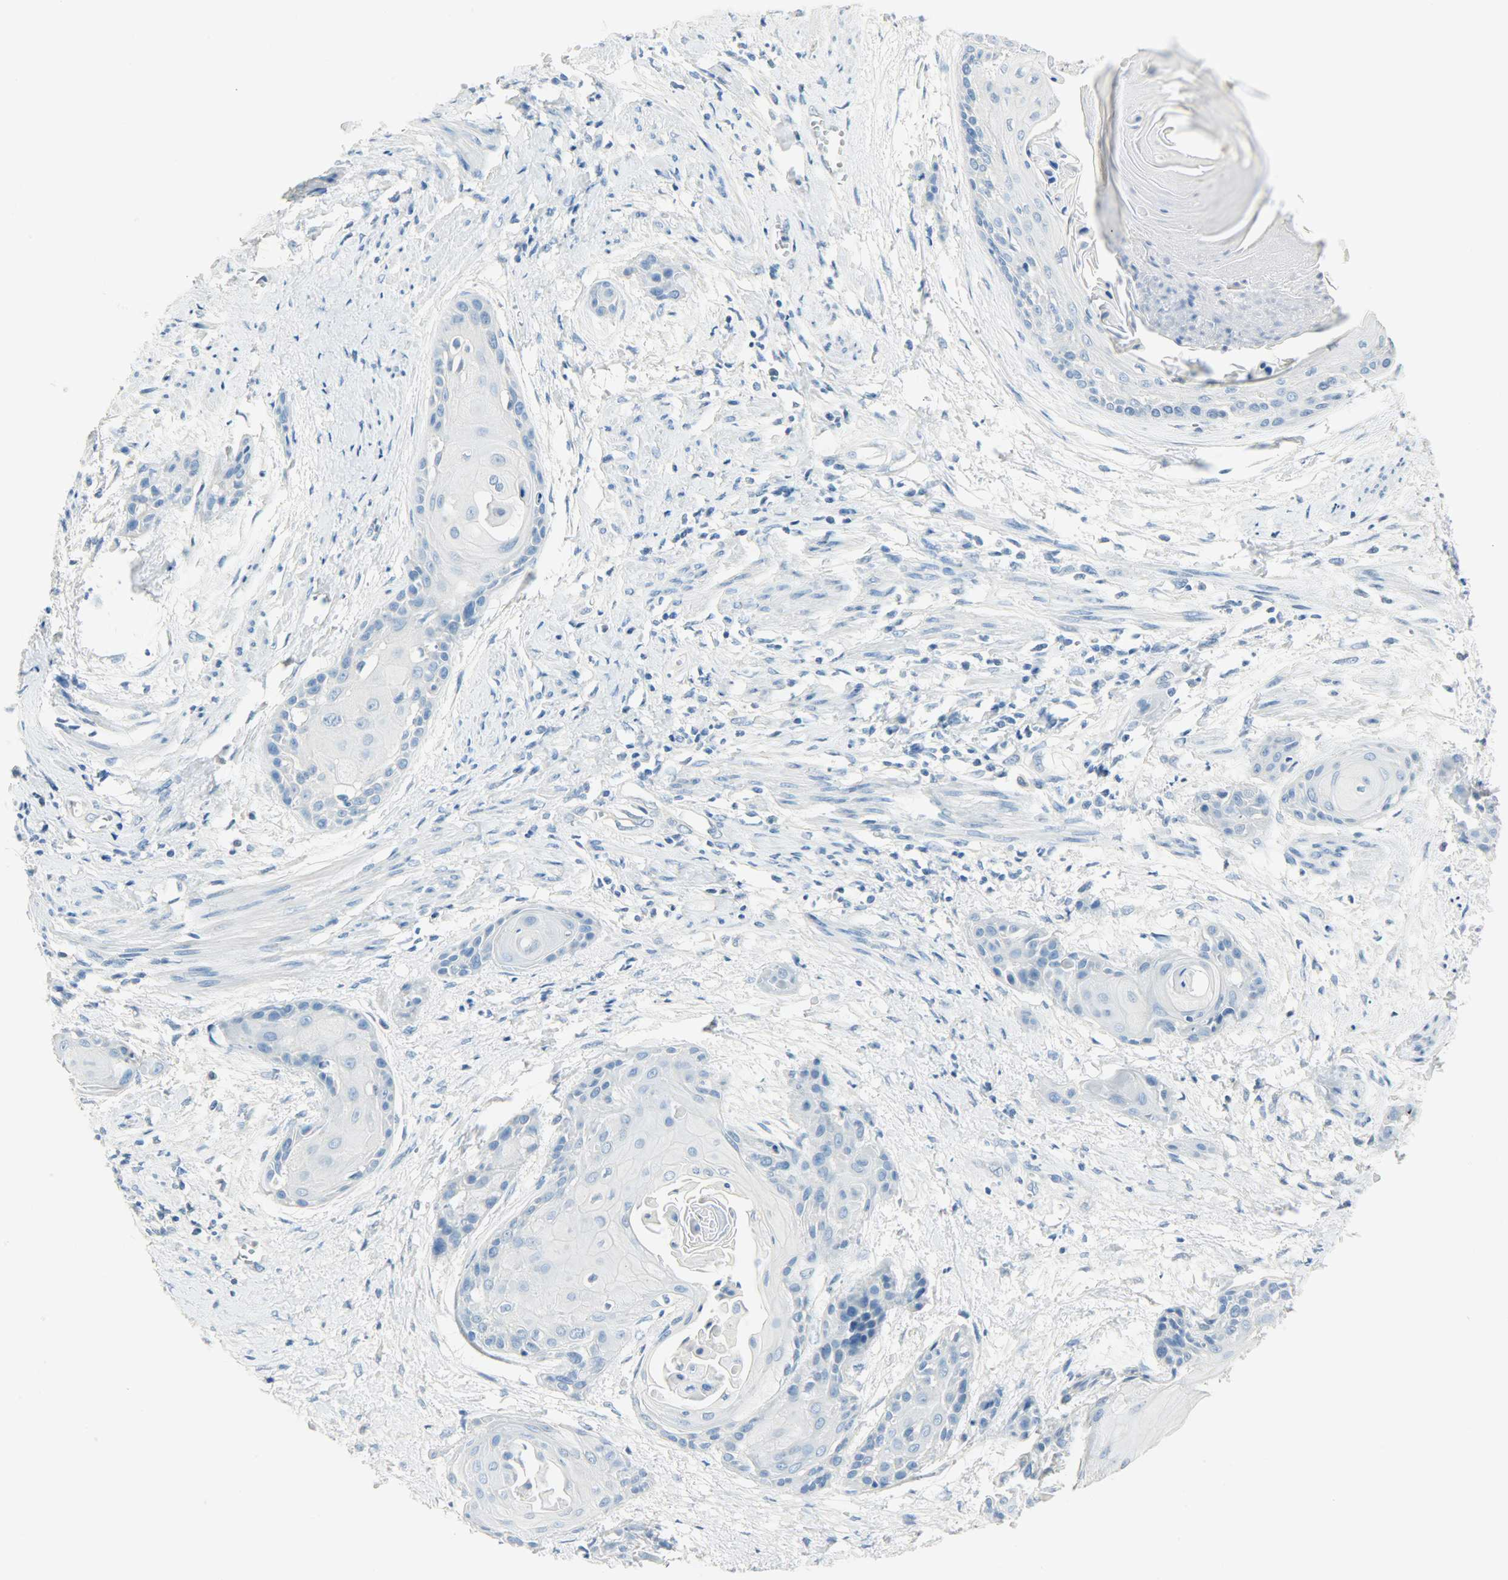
{"staining": {"intensity": "negative", "quantity": "none", "location": "none"}, "tissue": "cervical cancer", "cell_type": "Tumor cells", "image_type": "cancer", "snomed": [{"axis": "morphology", "description": "Squamous cell carcinoma, NOS"}, {"axis": "topography", "description": "Cervix"}], "caption": "High magnification brightfield microscopy of cervical cancer stained with DAB (3,3'-diaminobenzidine) (brown) and counterstained with hematoxylin (blue): tumor cells show no significant expression.", "gene": "PROM1", "patient": {"sex": "female", "age": 57}}